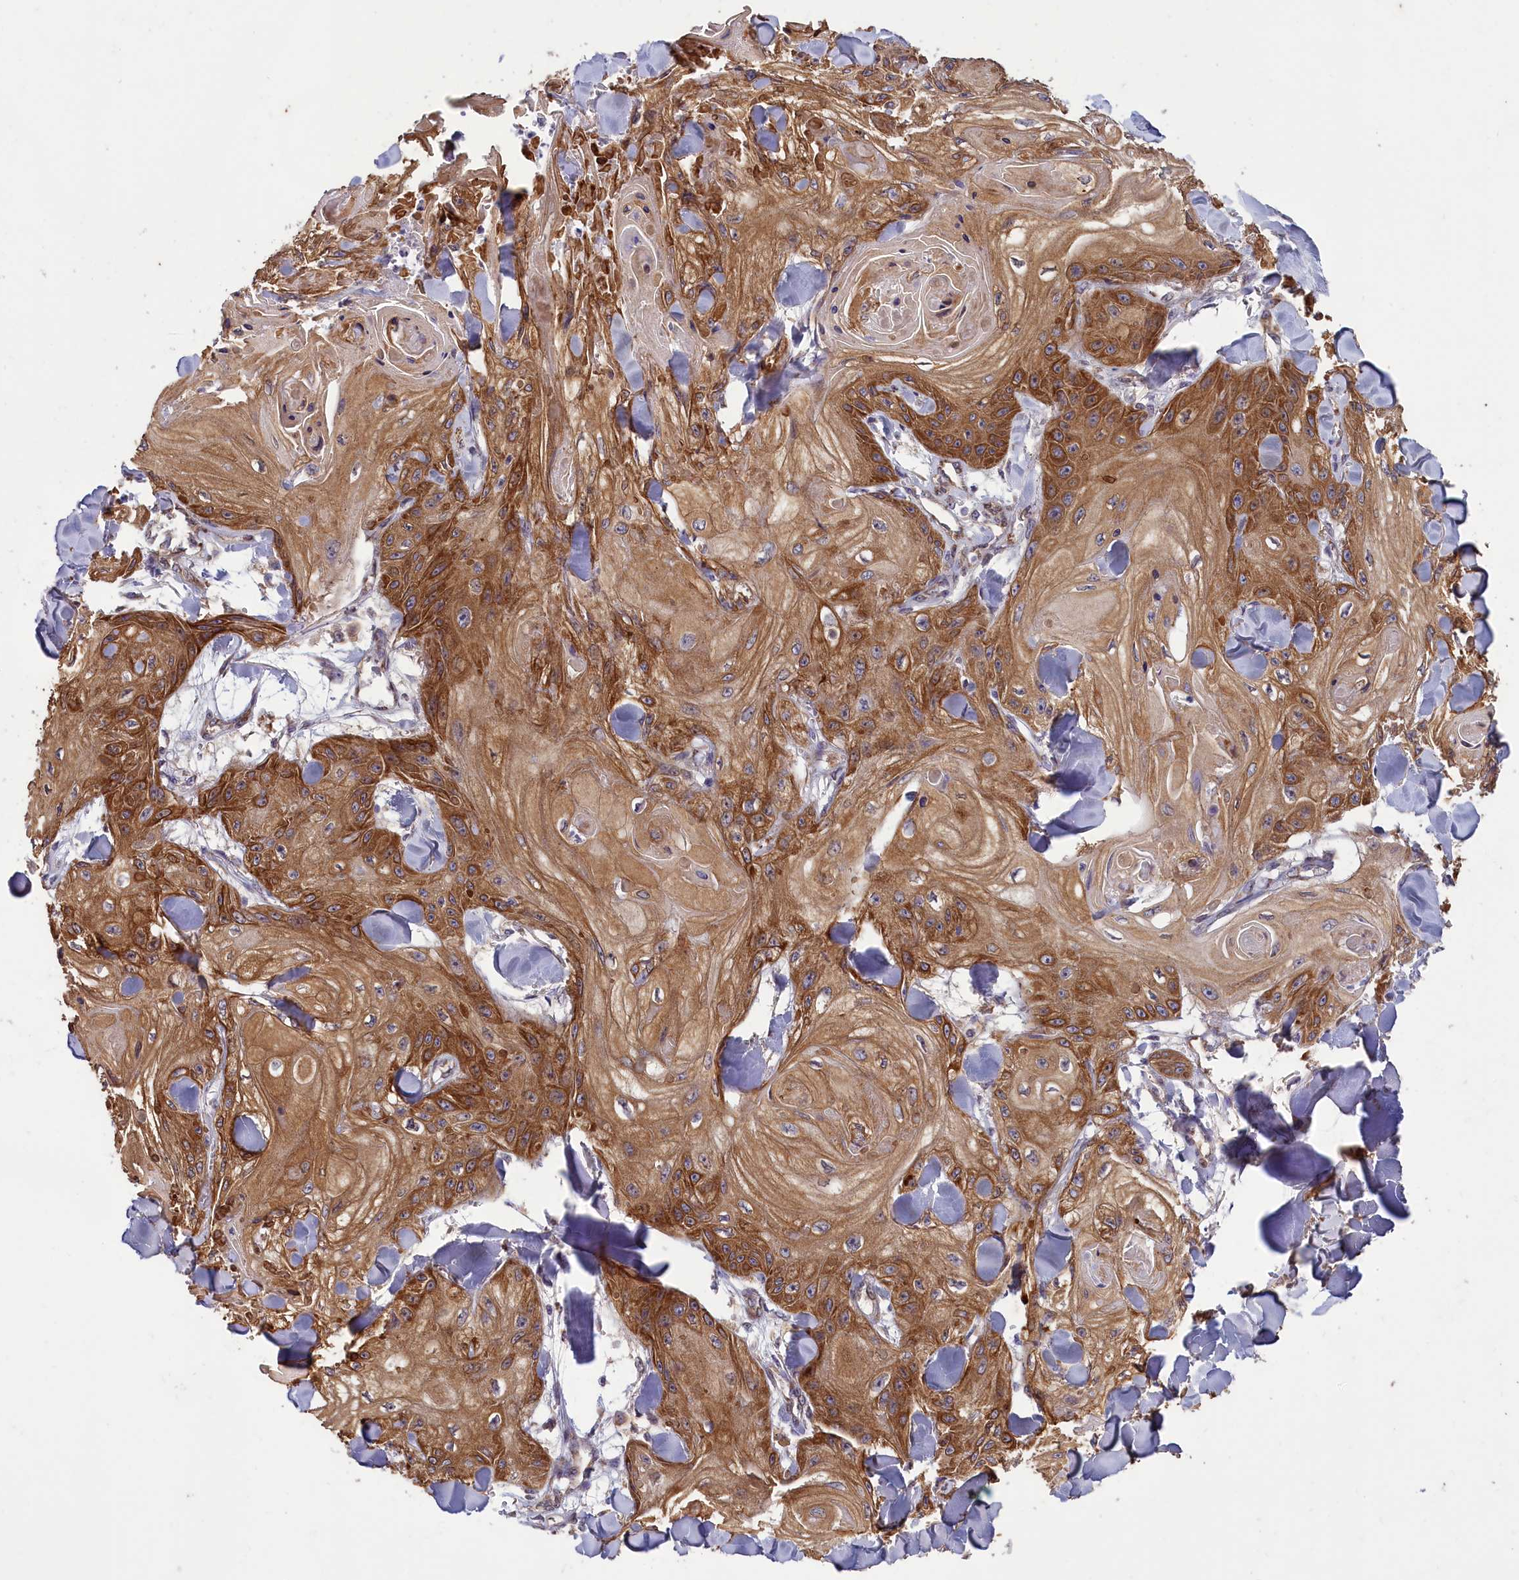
{"staining": {"intensity": "moderate", "quantity": ">75%", "location": "cytoplasmic/membranous"}, "tissue": "skin cancer", "cell_type": "Tumor cells", "image_type": "cancer", "snomed": [{"axis": "morphology", "description": "Squamous cell carcinoma, NOS"}, {"axis": "topography", "description": "Skin"}], "caption": "The micrograph shows staining of skin squamous cell carcinoma, revealing moderate cytoplasmic/membranous protein positivity (brown color) within tumor cells. The protein is stained brown, and the nuclei are stained in blue (DAB IHC with brightfield microscopy, high magnification).", "gene": "ACAD8", "patient": {"sex": "male", "age": 74}}